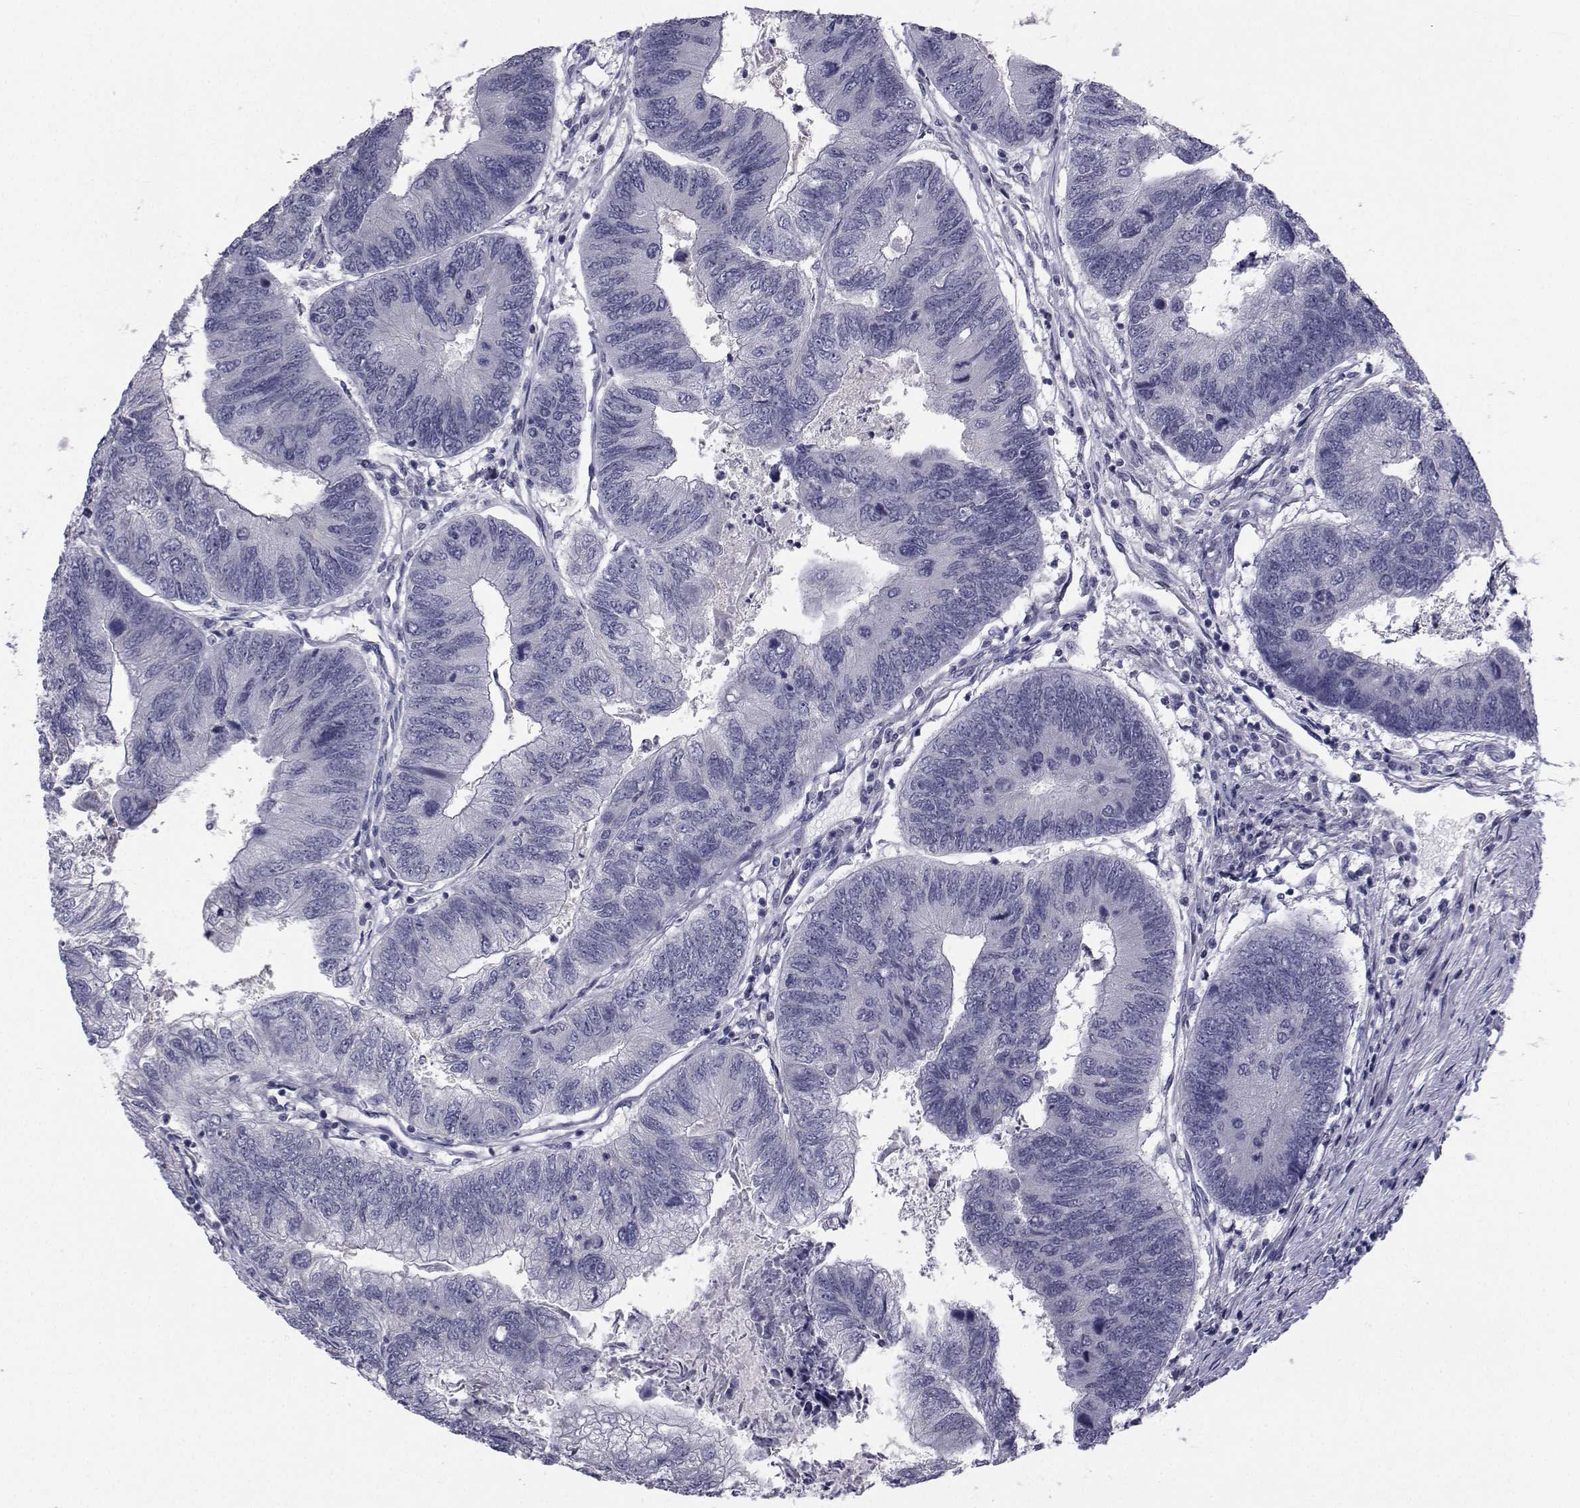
{"staining": {"intensity": "negative", "quantity": "none", "location": "none"}, "tissue": "colorectal cancer", "cell_type": "Tumor cells", "image_type": "cancer", "snomed": [{"axis": "morphology", "description": "Adenocarcinoma, NOS"}, {"axis": "topography", "description": "Colon"}], "caption": "Immunohistochemistry (IHC) of colorectal cancer (adenocarcinoma) reveals no expression in tumor cells.", "gene": "CHRNA1", "patient": {"sex": "female", "age": 67}}